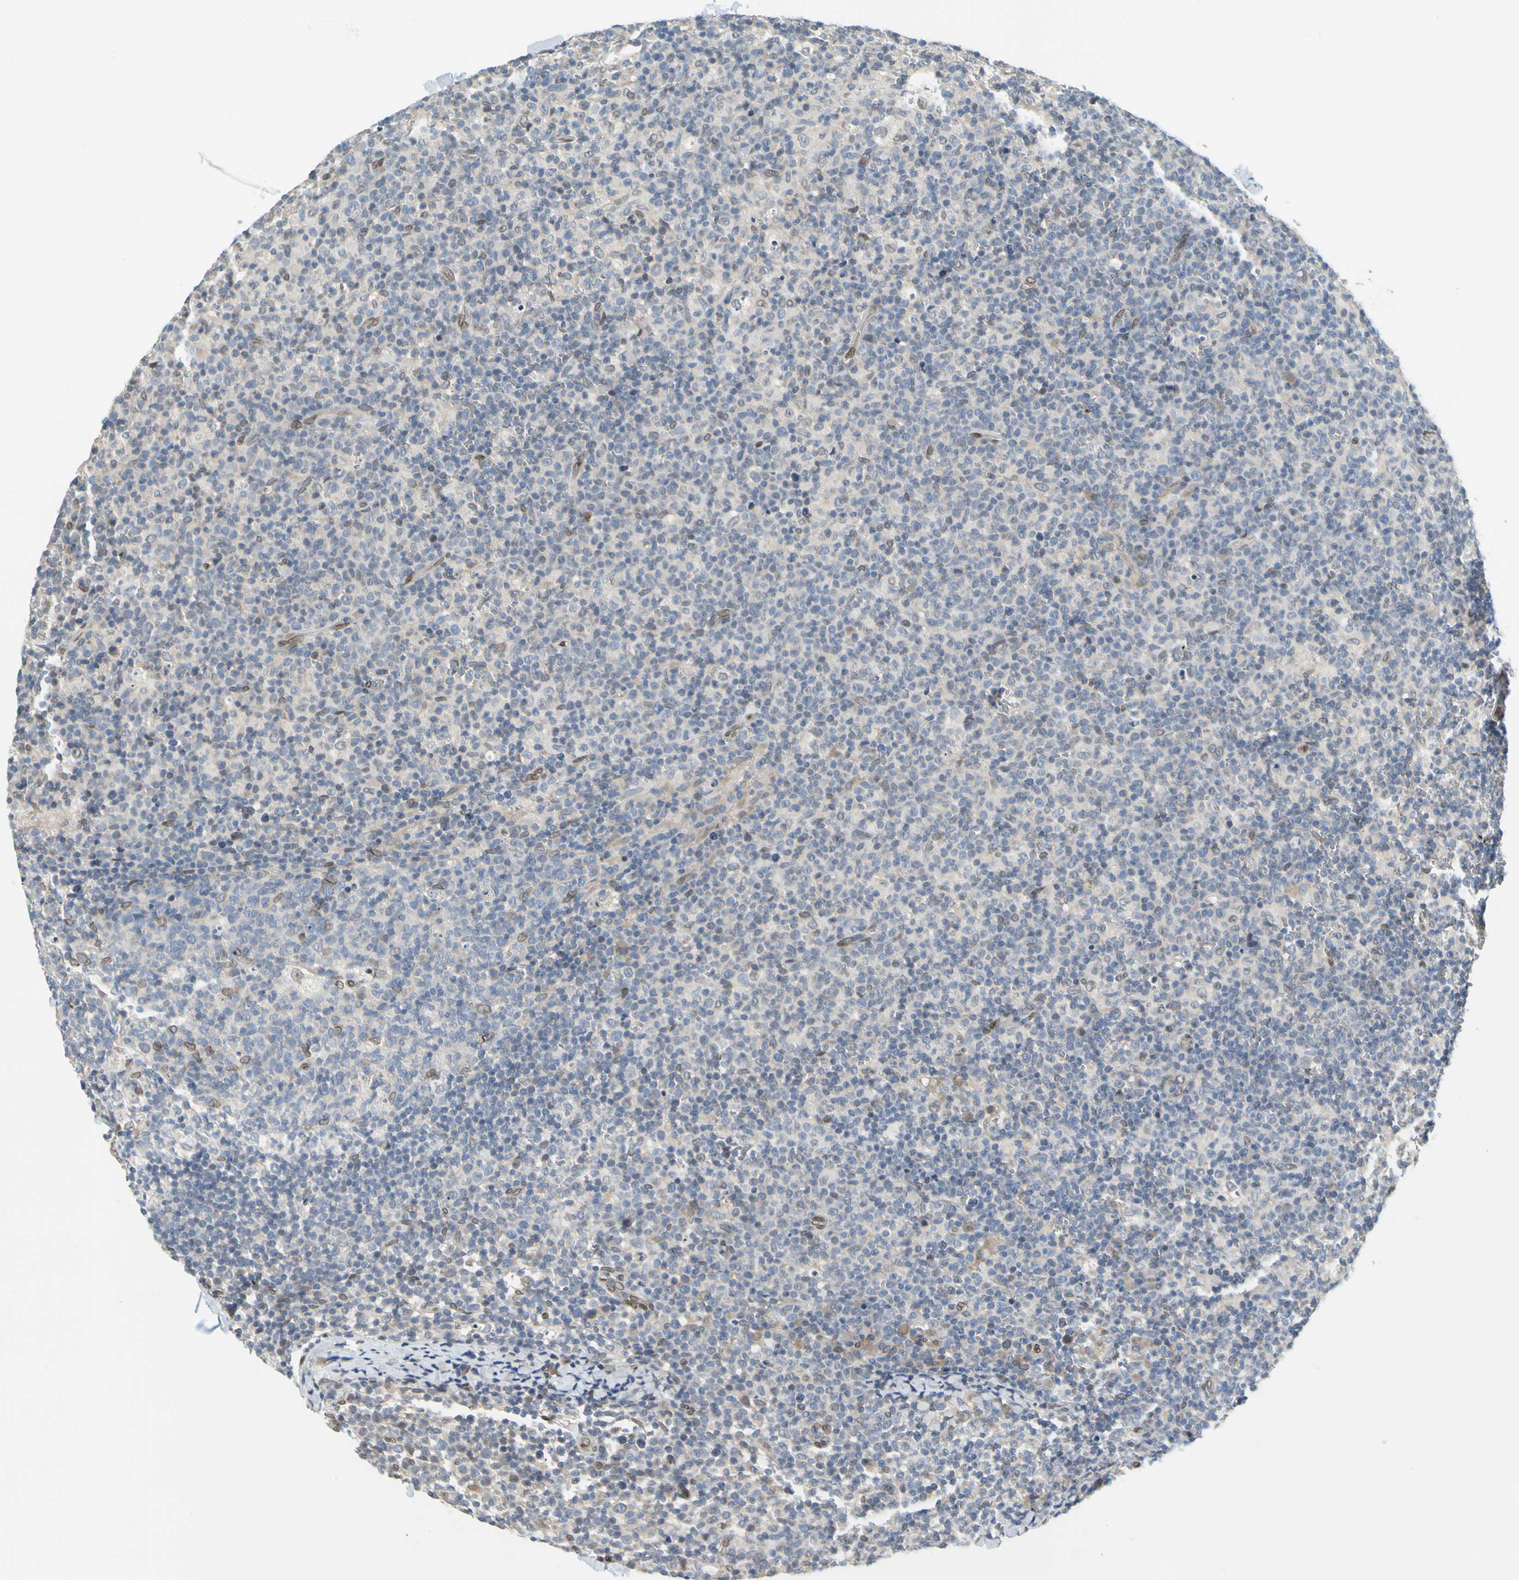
{"staining": {"intensity": "moderate", "quantity": "<25%", "location": "cytoplasmic/membranous,nuclear"}, "tissue": "lymph node", "cell_type": "Germinal center cells", "image_type": "normal", "snomed": [{"axis": "morphology", "description": "Normal tissue, NOS"}, {"axis": "morphology", "description": "Inflammation, NOS"}, {"axis": "topography", "description": "Lymph node"}], "caption": "Human lymph node stained for a protein (brown) demonstrates moderate cytoplasmic/membranous,nuclear positive expression in about <25% of germinal center cells.", "gene": "SUN1", "patient": {"sex": "male", "age": 55}}